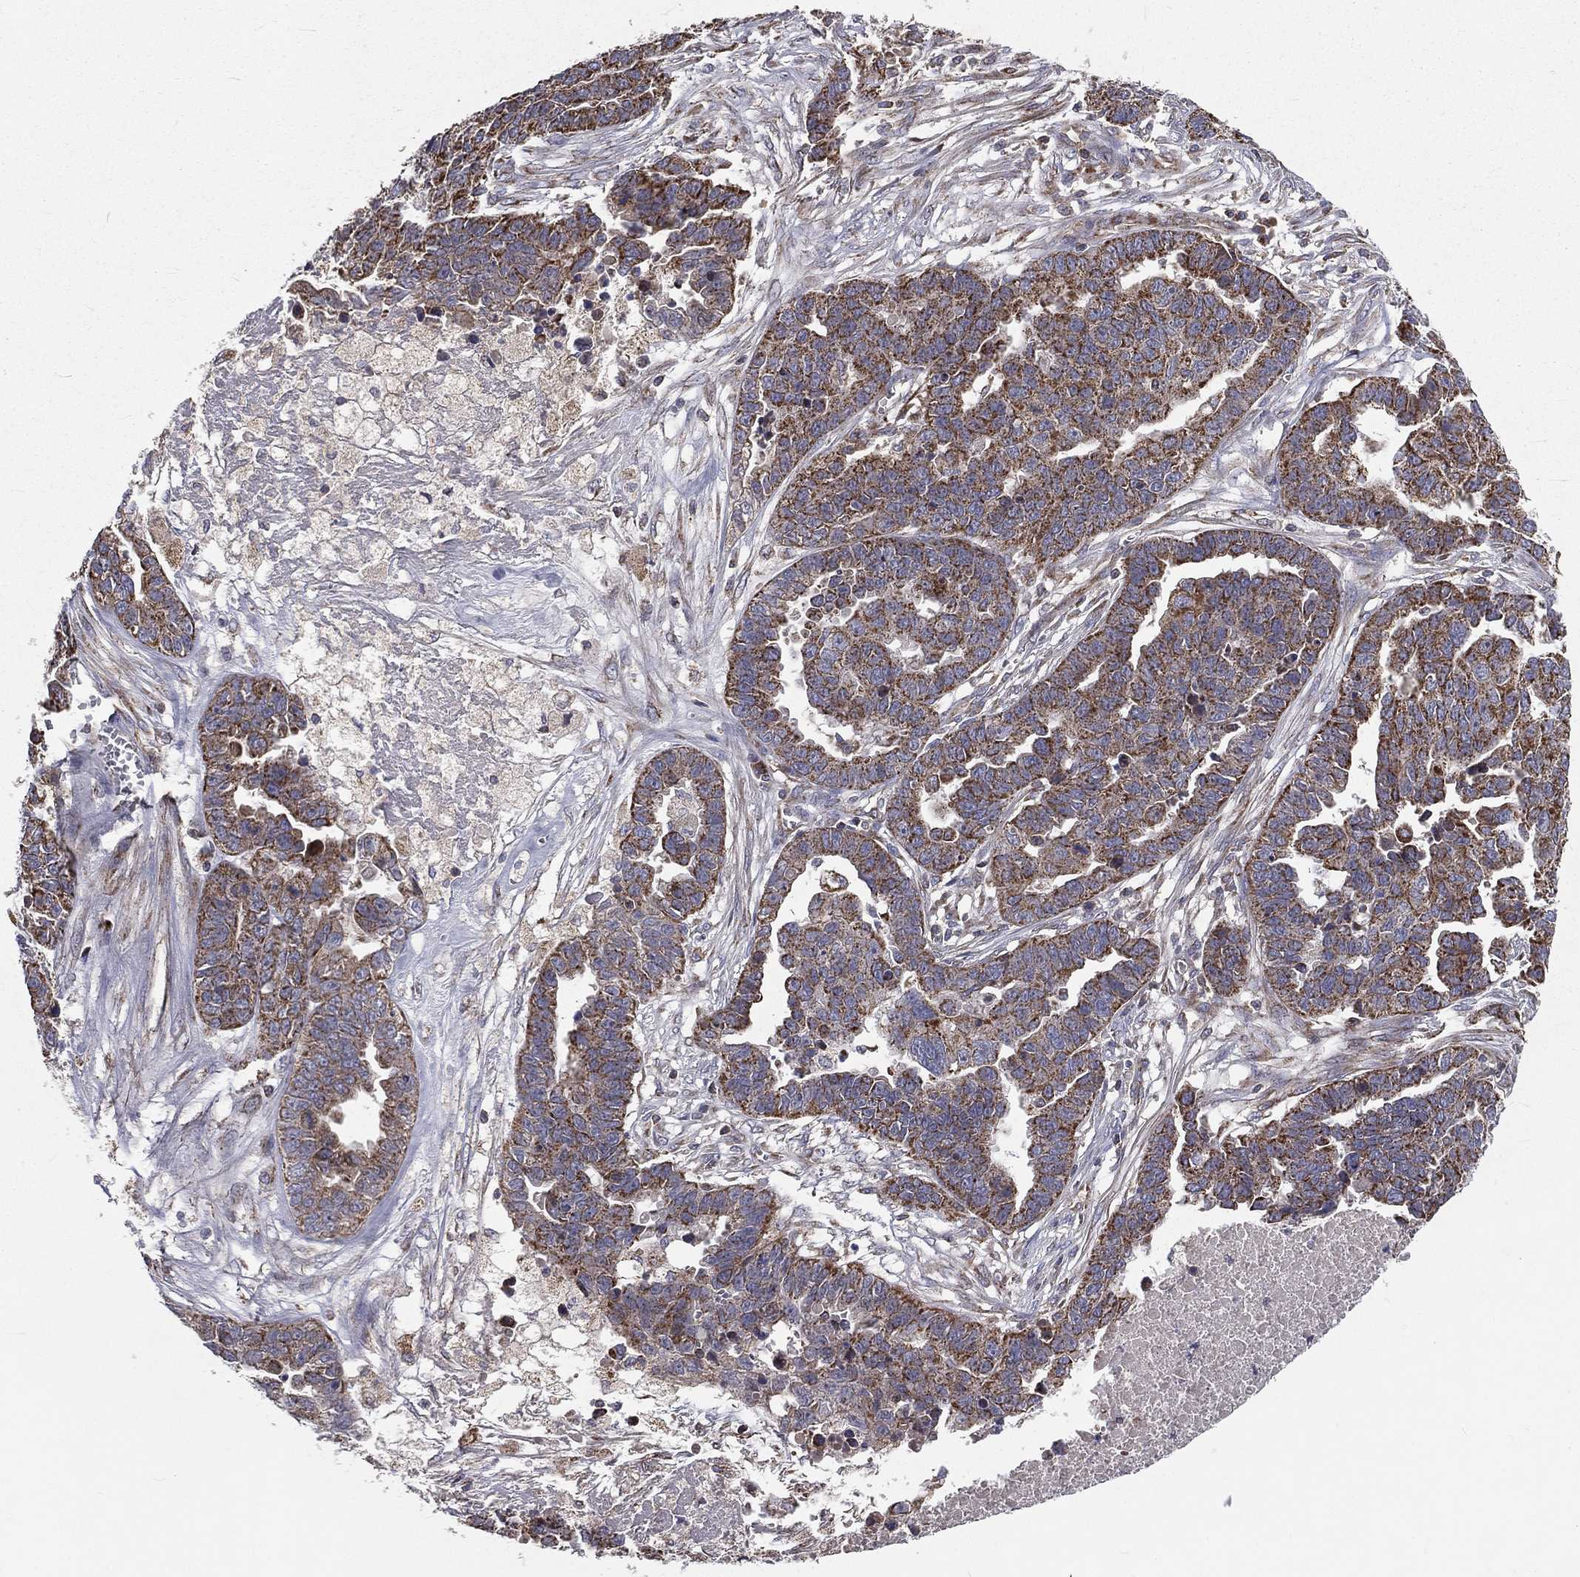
{"staining": {"intensity": "moderate", "quantity": ">75%", "location": "cytoplasmic/membranous"}, "tissue": "ovarian cancer", "cell_type": "Tumor cells", "image_type": "cancer", "snomed": [{"axis": "morphology", "description": "Cystadenocarcinoma, serous, NOS"}, {"axis": "topography", "description": "Ovary"}], "caption": "There is medium levels of moderate cytoplasmic/membranous positivity in tumor cells of ovarian serous cystadenocarcinoma, as demonstrated by immunohistochemical staining (brown color).", "gene": "GPD1", "patient": {"sex": "female", "age": 87}}